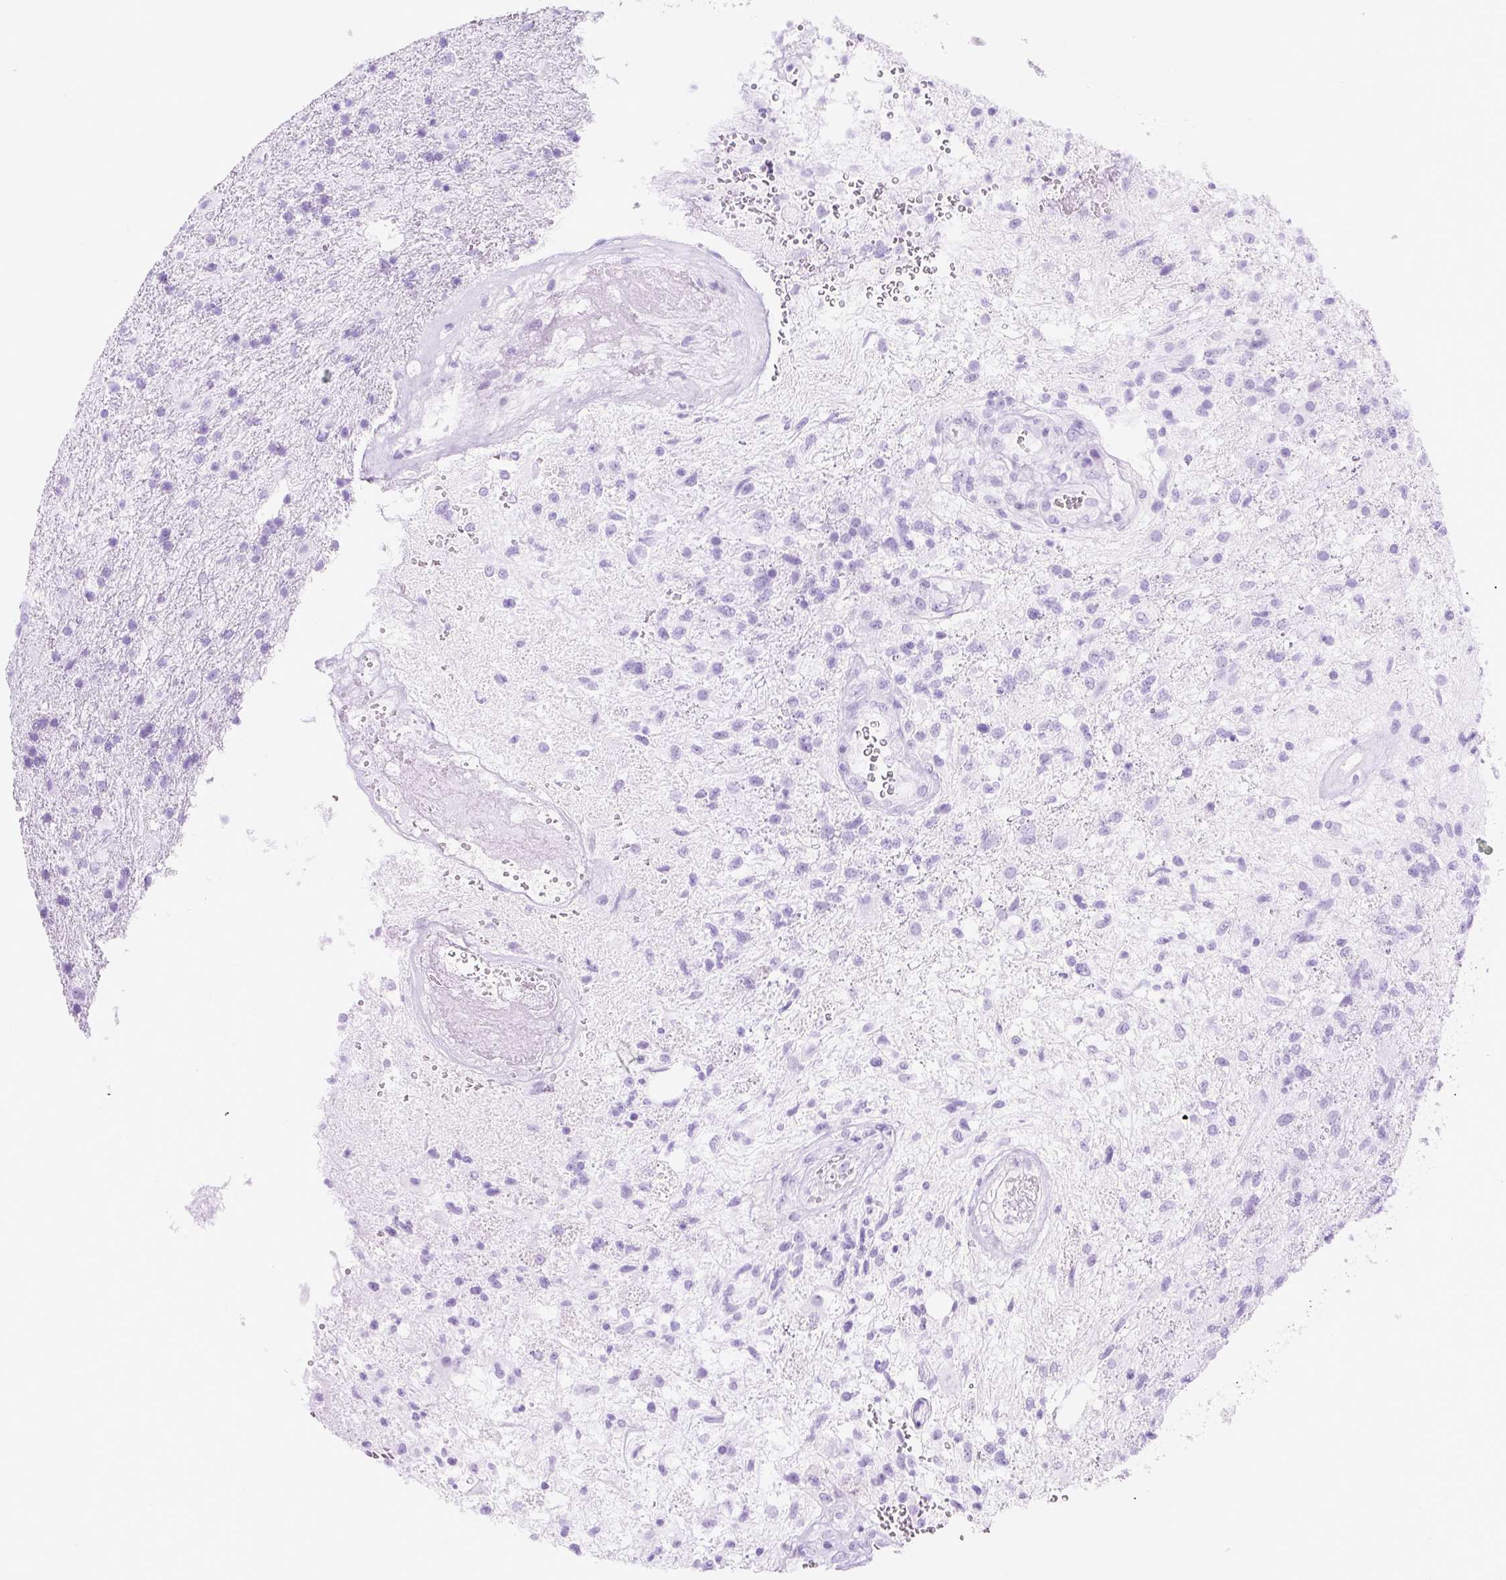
{"staining": {"intensity": "negative", "quantity": "none", "location": "none"}, "tissue": "glioma", "cell_type": "Tumor cells", "image_type": "cancer", "snomed": [{"axis": "morphology", "description": "Glioma, malignant, High grade"}, {"axis": "topography", "description": "Brain"}], "caption": "DAB (3,3'-diaminobenzidine) immunohistochemical staining of human glioma exhibits no significant expression in tumor cells. (DAB (3,3'-diaminobenzidine) immunohistochemistry (IHC) visualized using brightfield microscopy, high magnification).", "gene": "RNF212B", "patient": {"sex": "male", "age": 56}}